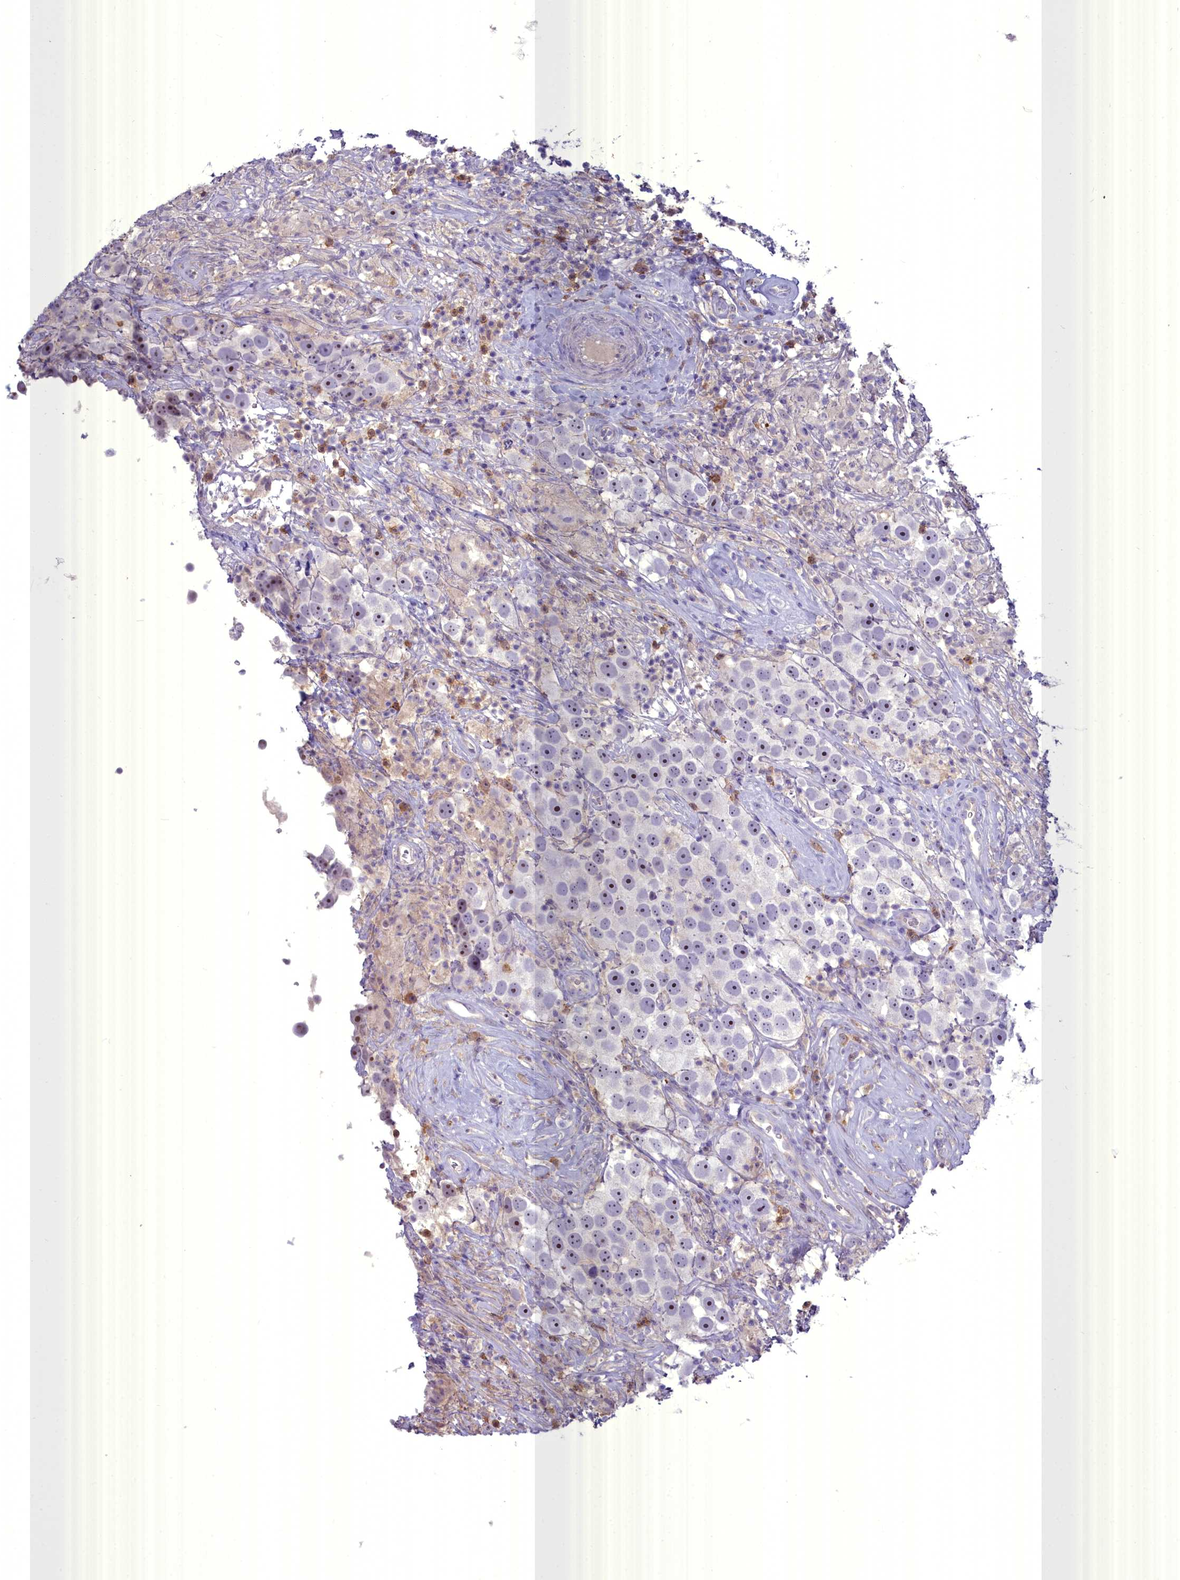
{"staining": {"intensity": "negative", "quantity": "none", "location": "none"}, "tissue": "testis cancer", "cell_type": "Tumor cells", "image_type": "cancer", "snomed": [{"axis": "morphology", "description": "Seminoma, NOS"}, {"axis": "topography", "description": "Testis"}], "caption": "Image shows no significant protein expression in tumor cells of testis cancer.", "gene": "BLNK", "patient": {"sex": "male", "age": 49}}